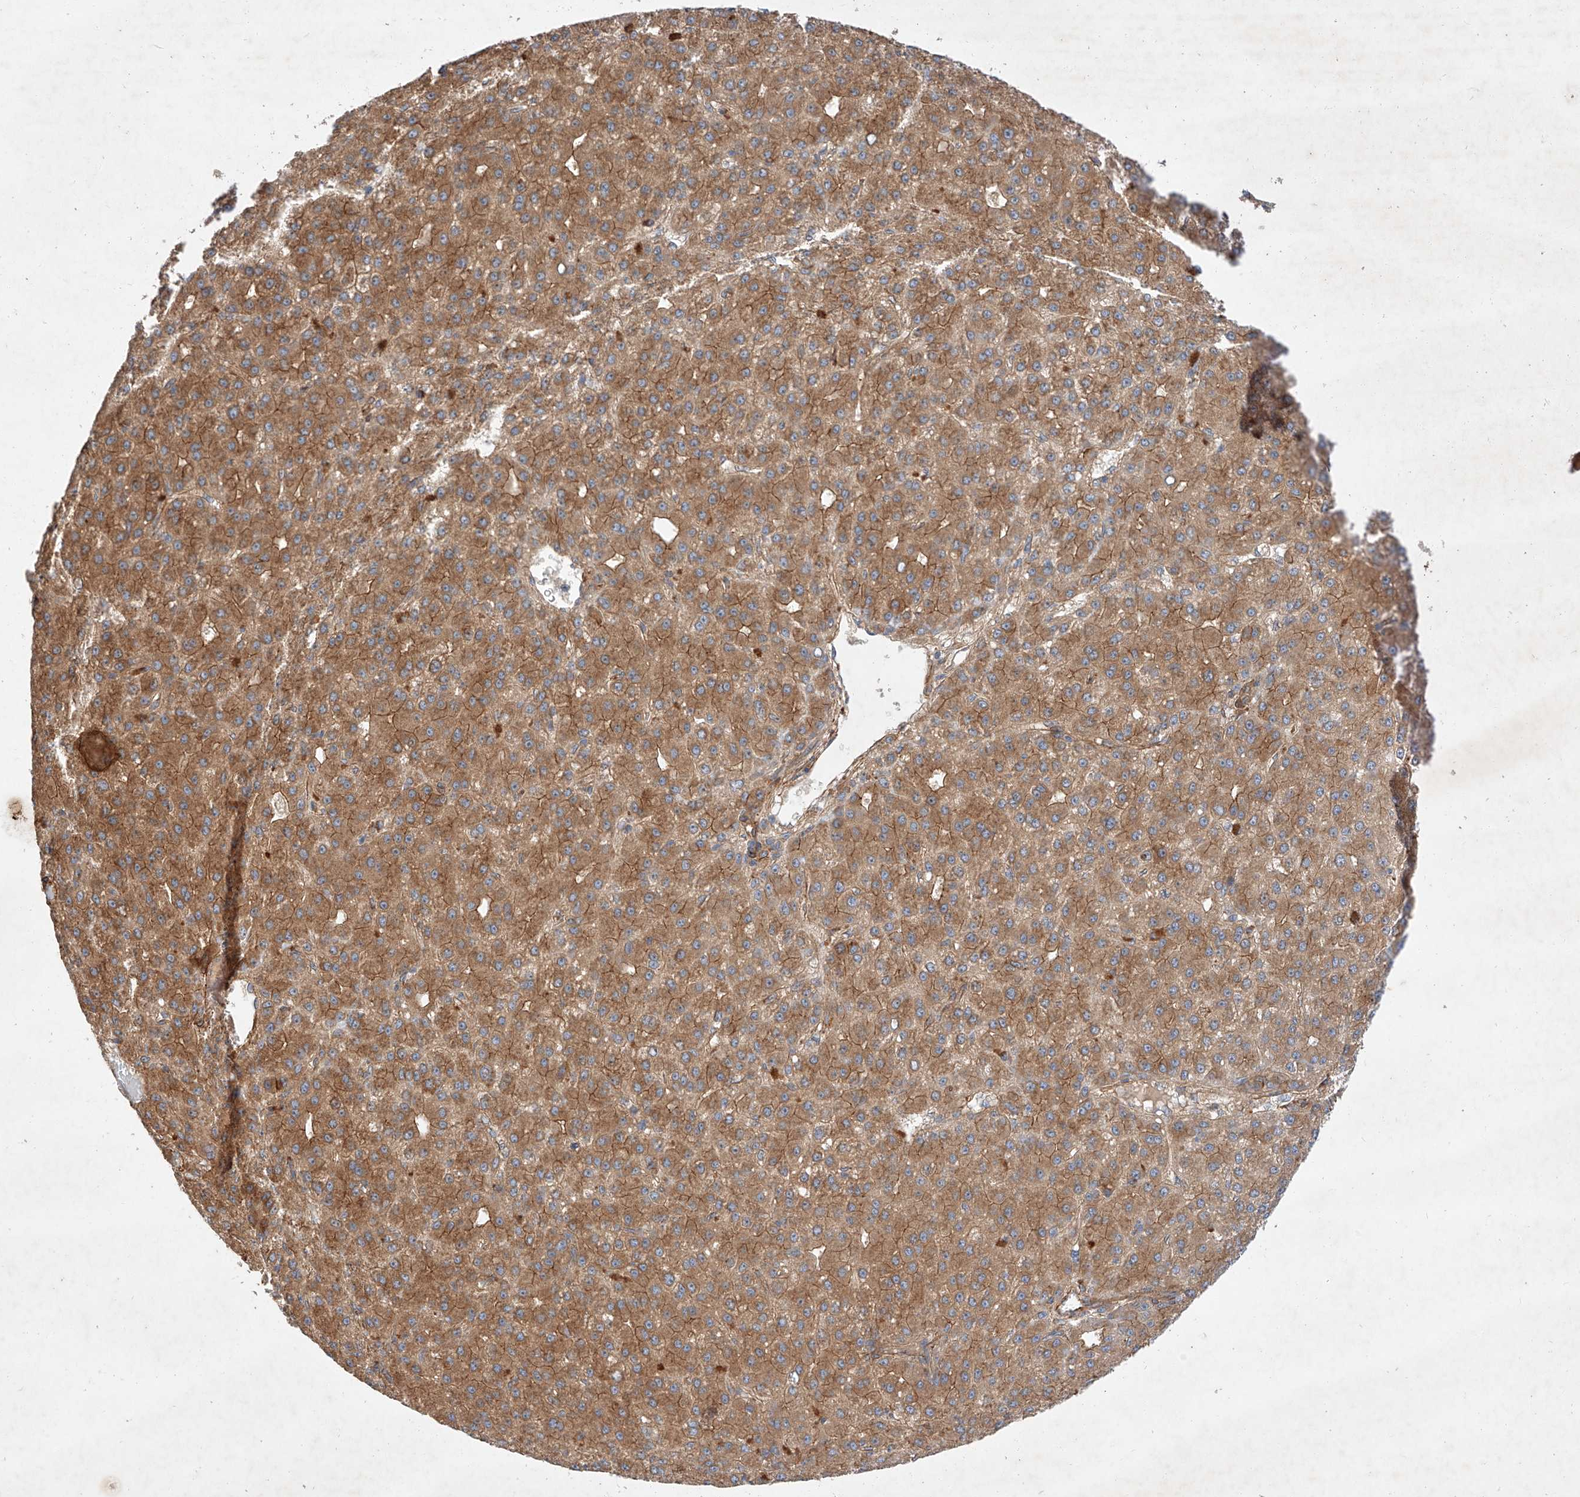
{"staining": {"intensity": "moderate", "quantity": ">75%", "location": "cytoplasmic/membranous"}, "tissue": "liver cancer", "cell_type": "Tumor cells", "image_type": "cancer", "snomed": [{"axis": "morphology", "description": "Carcinoma, Hepatocellular, NOS"}, {"axis": "topography", "description": "Liver"}], "caption": "This histopathology image shows immunohistochemistry staining of human liver hepatocellular carcinoma, with medium moderate cytoplasmic/membranous staining in approximately >75% of tumor cells.", "gene": "RAB23", "patient": {"sex": "male", "age": 67}}